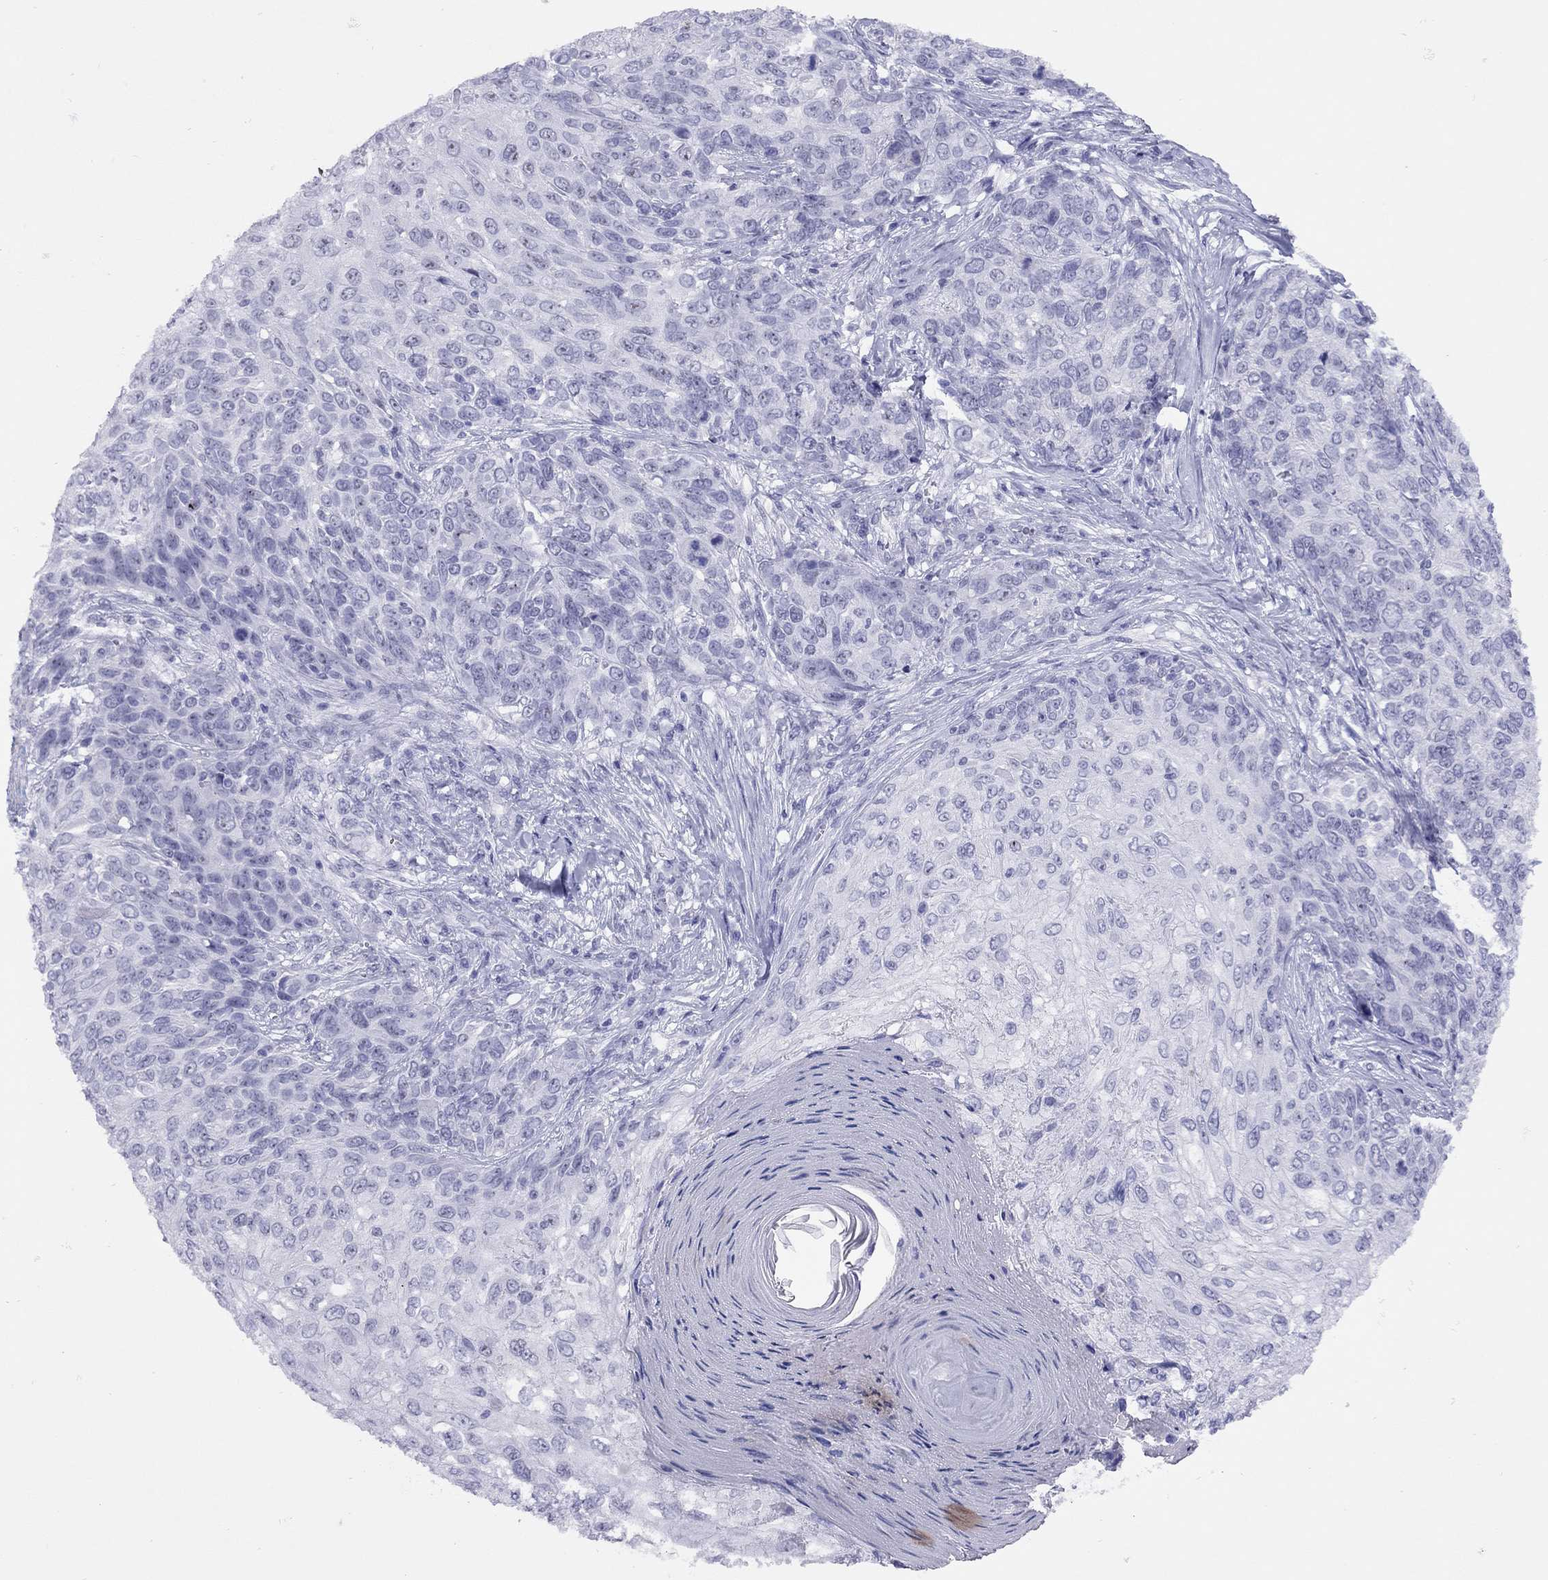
{"staining": {"intensity": "negative", "quantity": "none", "location": "none"}, "tissue": "skin cancer", "cell_type": "Tumor cells", "image_type": "cancer", "snomed": [{"axis": "morphology", "description": "Squamous cell carcinoma, NOS"}, {"axis": "topography", "description": "Skin"}], "caption": "A high-resolution histopathology image shows immunohistochemistry staining of skin cancer (squamous cell carcinoma), which exhibits no significant positivity in tumor cells.", "gene": "LYAR", "patient": {"sex": "male", "age": 92}}